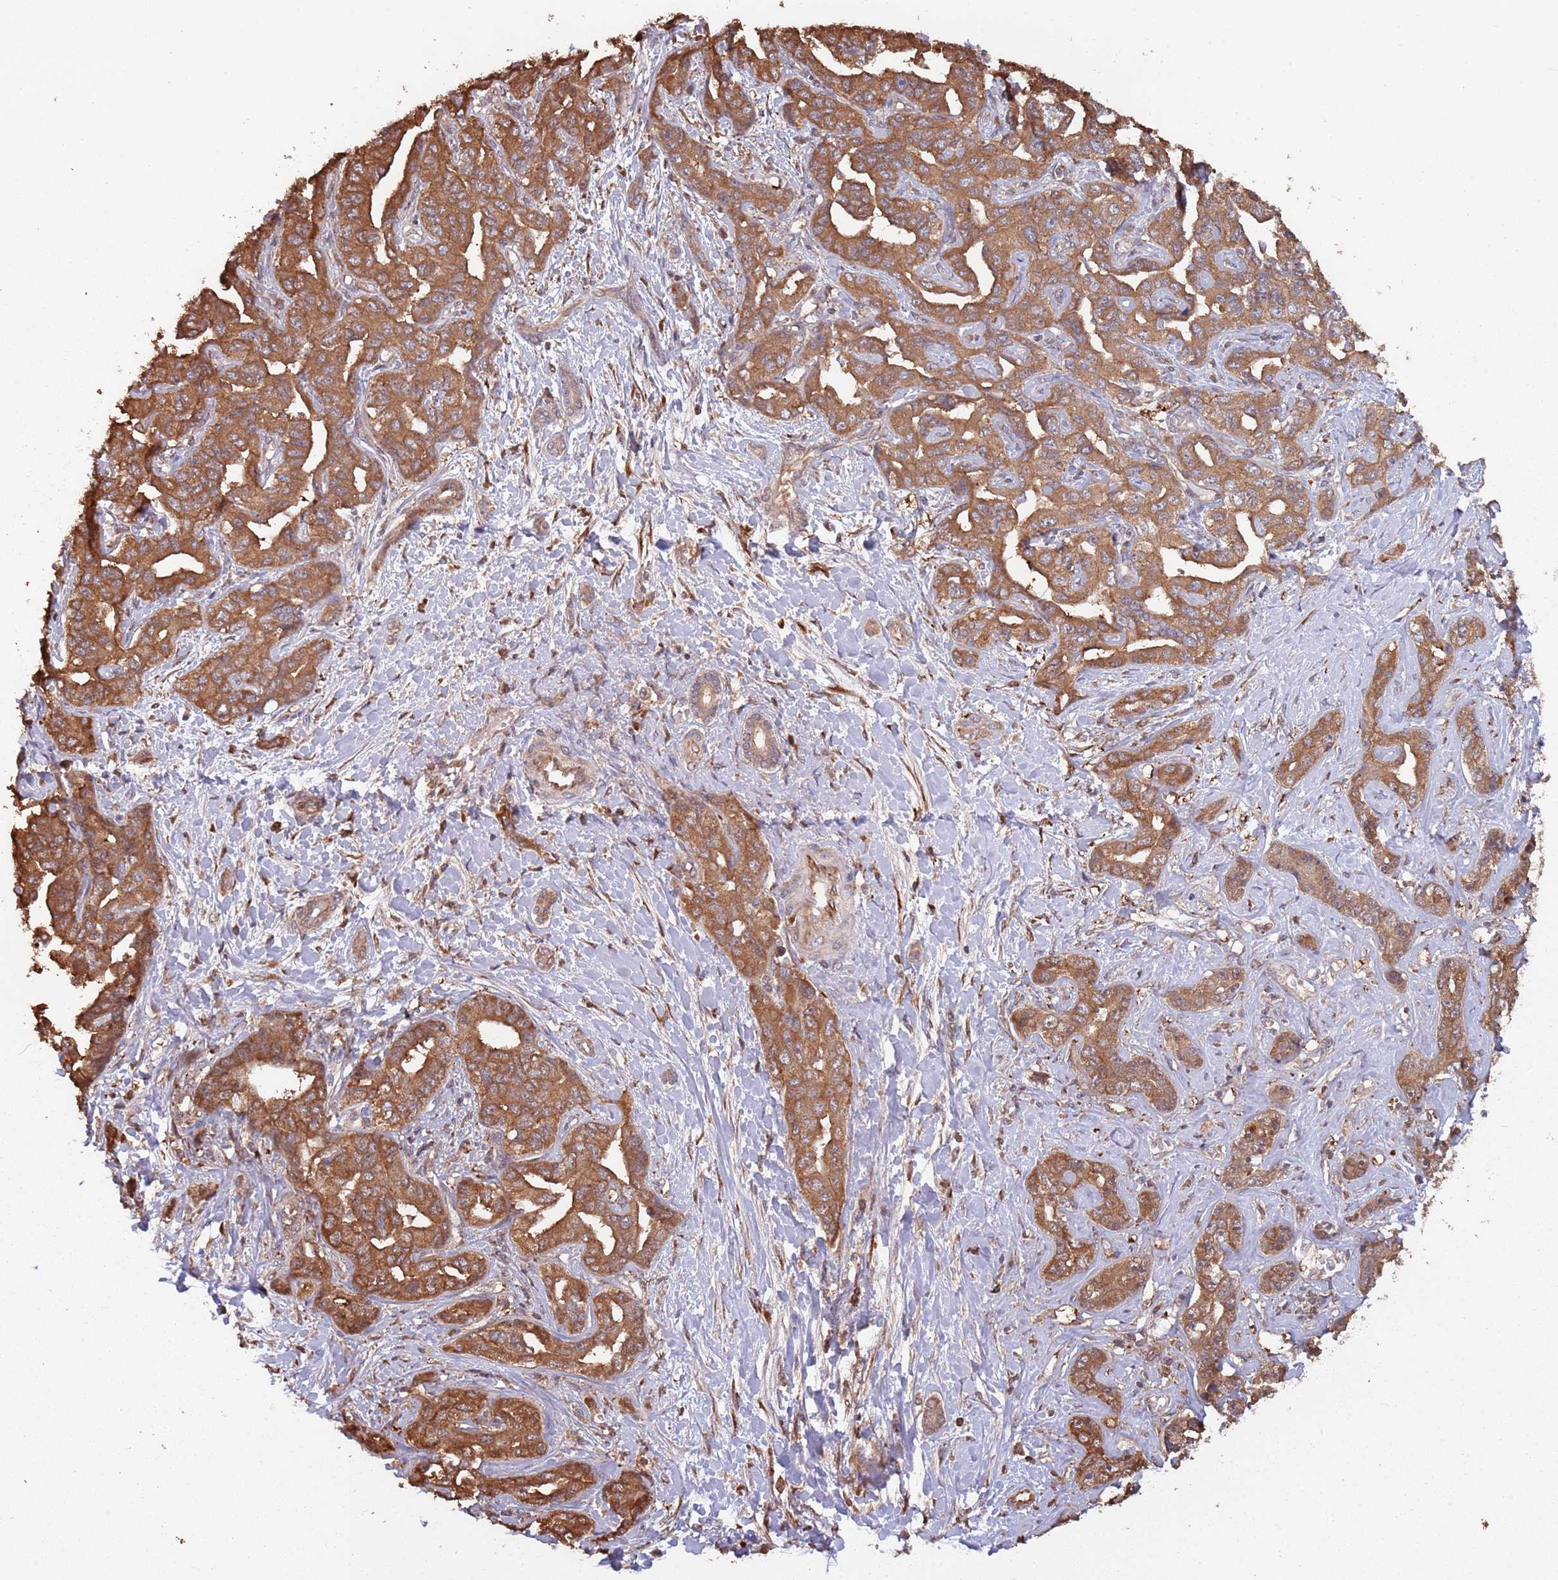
{"staining": {"intensity": "strong", "quantity": ">75%", "location": "cytoplasmic/membranous"}, "tissue": "liver cancer", "cell_type": "Tumor cells", "image_type": "cancer", "snomed": [{"axis": "morphology", "description": "Cholangiocarcinoma"}, {"axis": "topography", "description": "Liver"}], "caption": "Tumor cells show high levels of strong cytoplasmic/membranous positivity in about >75% of cells in liver cholangiocarcinoma.", "gene": "COG4", "patient": {"sex": "male", "age": 59}}